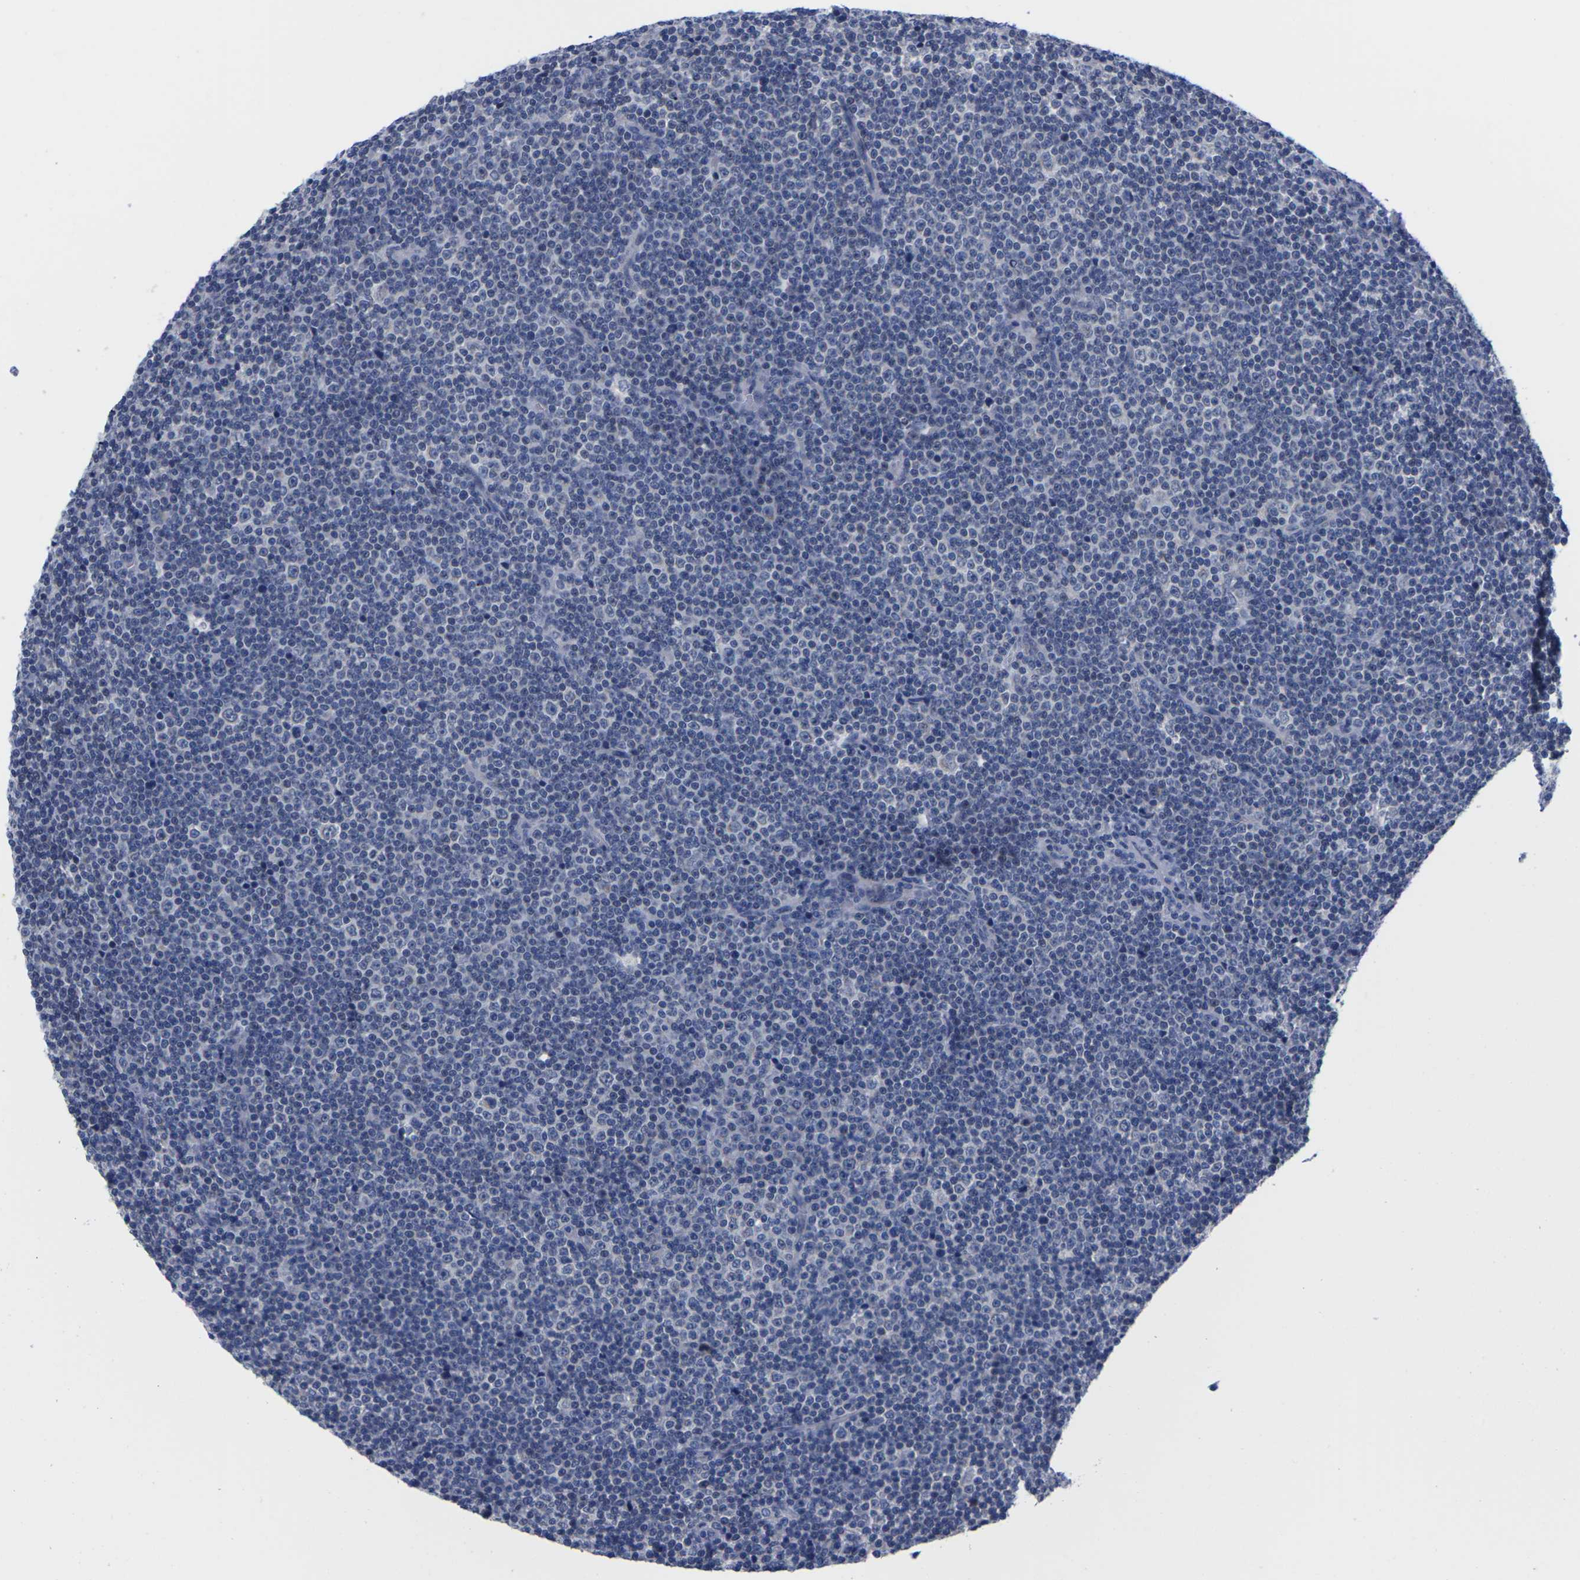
{"staining": {"intensity": "negative", "quantity": "none", "location": "none"}, "tissue": "lymphoma", "cell_type": "Tumor cells", "image_type": "cancer", "snomed": [{"axis": "morphology", "description": "Malignant lymphoma, non-Hodgkin's type, Low grade"}, {"axis": "topography", "description": "Lymph node"}], "caption": "Human lymphoma stained for a protein using immunohistochemistry (IHC) displays no expression in tumor cells.", "gene": "FAM210A", "patient": {"sex": "female", "age": 67}}